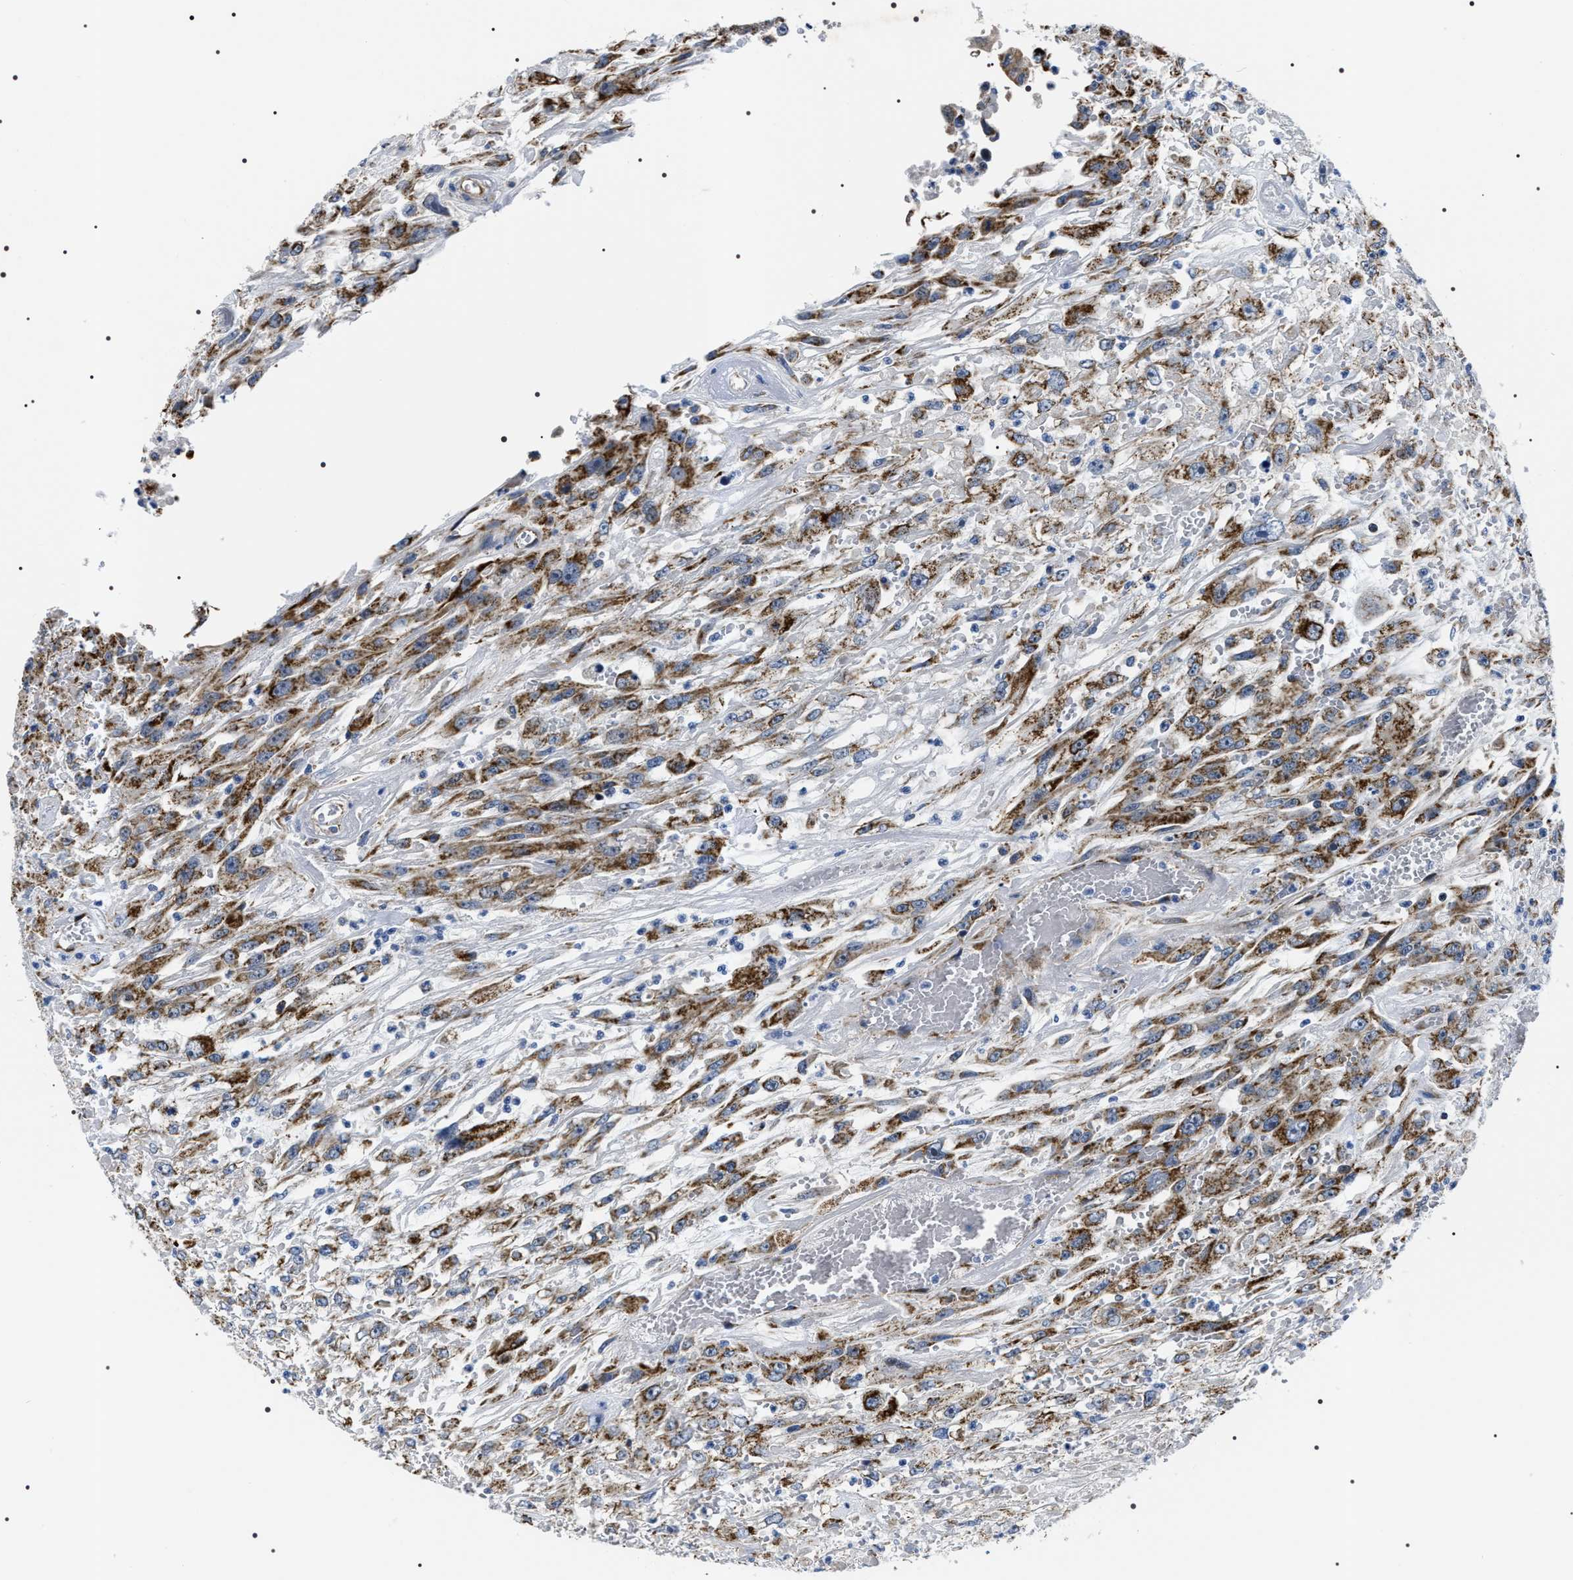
{"staining": {"intensity": "moderate", "quantity": ">75%", "location": "cytoplasmic/membranous"}, "tissue": "urothelial cancer", "cell_type": "Tumor cells", "image_type": "cancer", "snomed": [{"axis": "morphology", "description": "Urothelial carcinoma, High grade"}, {"axis": "topography", "description": "Urinary bladder"}], "caption": "The immunohistochemical stain labels moderate cytoplasmic/membranous expression in tumor cells of urothelial cancer tissue.", "gene": "NTMT1", "patient": {"sex": "male", "age": 46}}